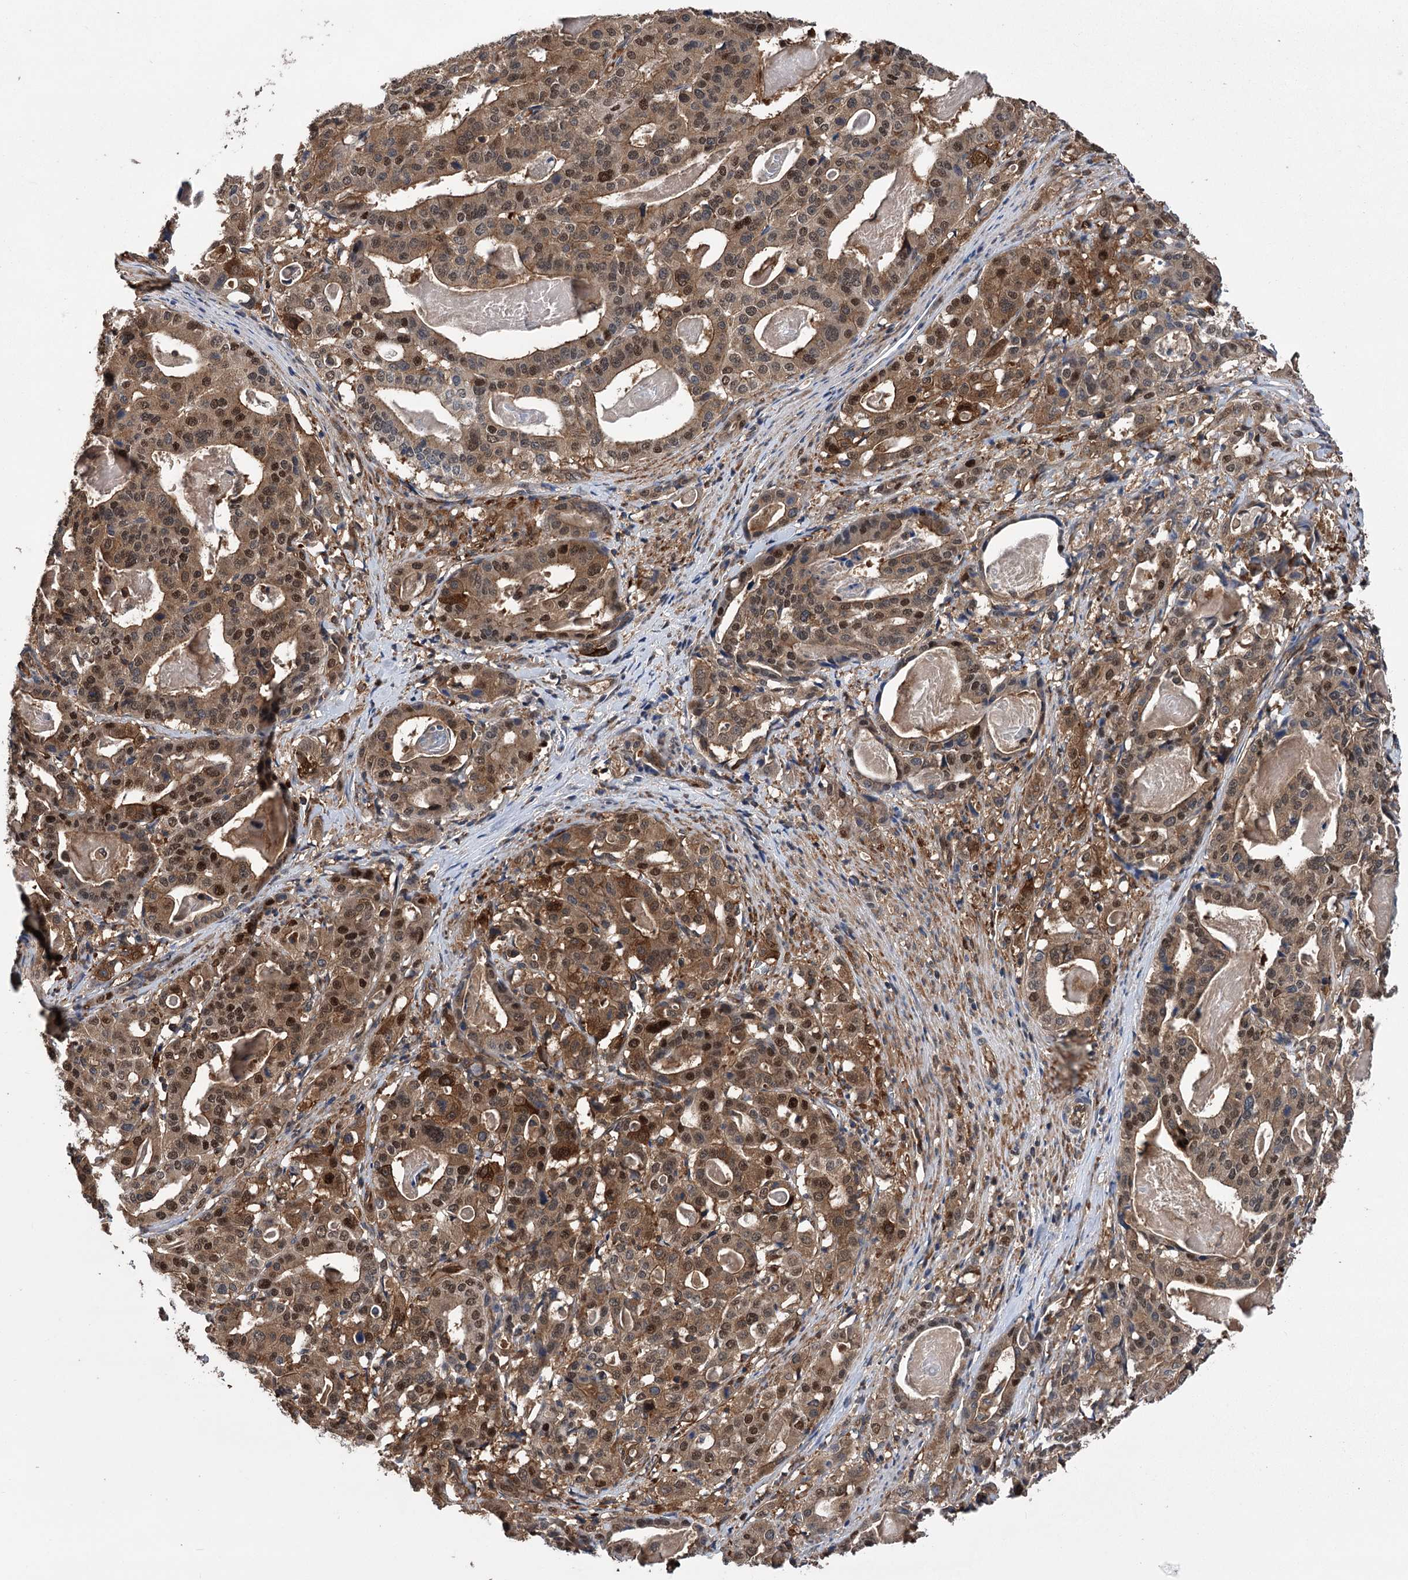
{"staining": {"intensity": "moderate", "quantity": ">75%", "location": "cytoplasmic/membranous,nuclear"}, "tissue": "stomach cancer", "cell_type": "Tumor cells", "image_type": "cancer", "snomed": [{"axis": "morphology", "description": "Adenocarcinoma, NOS"}, {"axis": "topography", "description": "Stomach"}], "caption": "There is medium levels of moderate cytoplasmic/membranous and nuclear positivity in tumor cells of adenocarcinoma (stomach), as demonstrated by immunohistochemical staining (brown color).", "gene": "DPP3", "patient": {"sex": "male", "age": 48}}